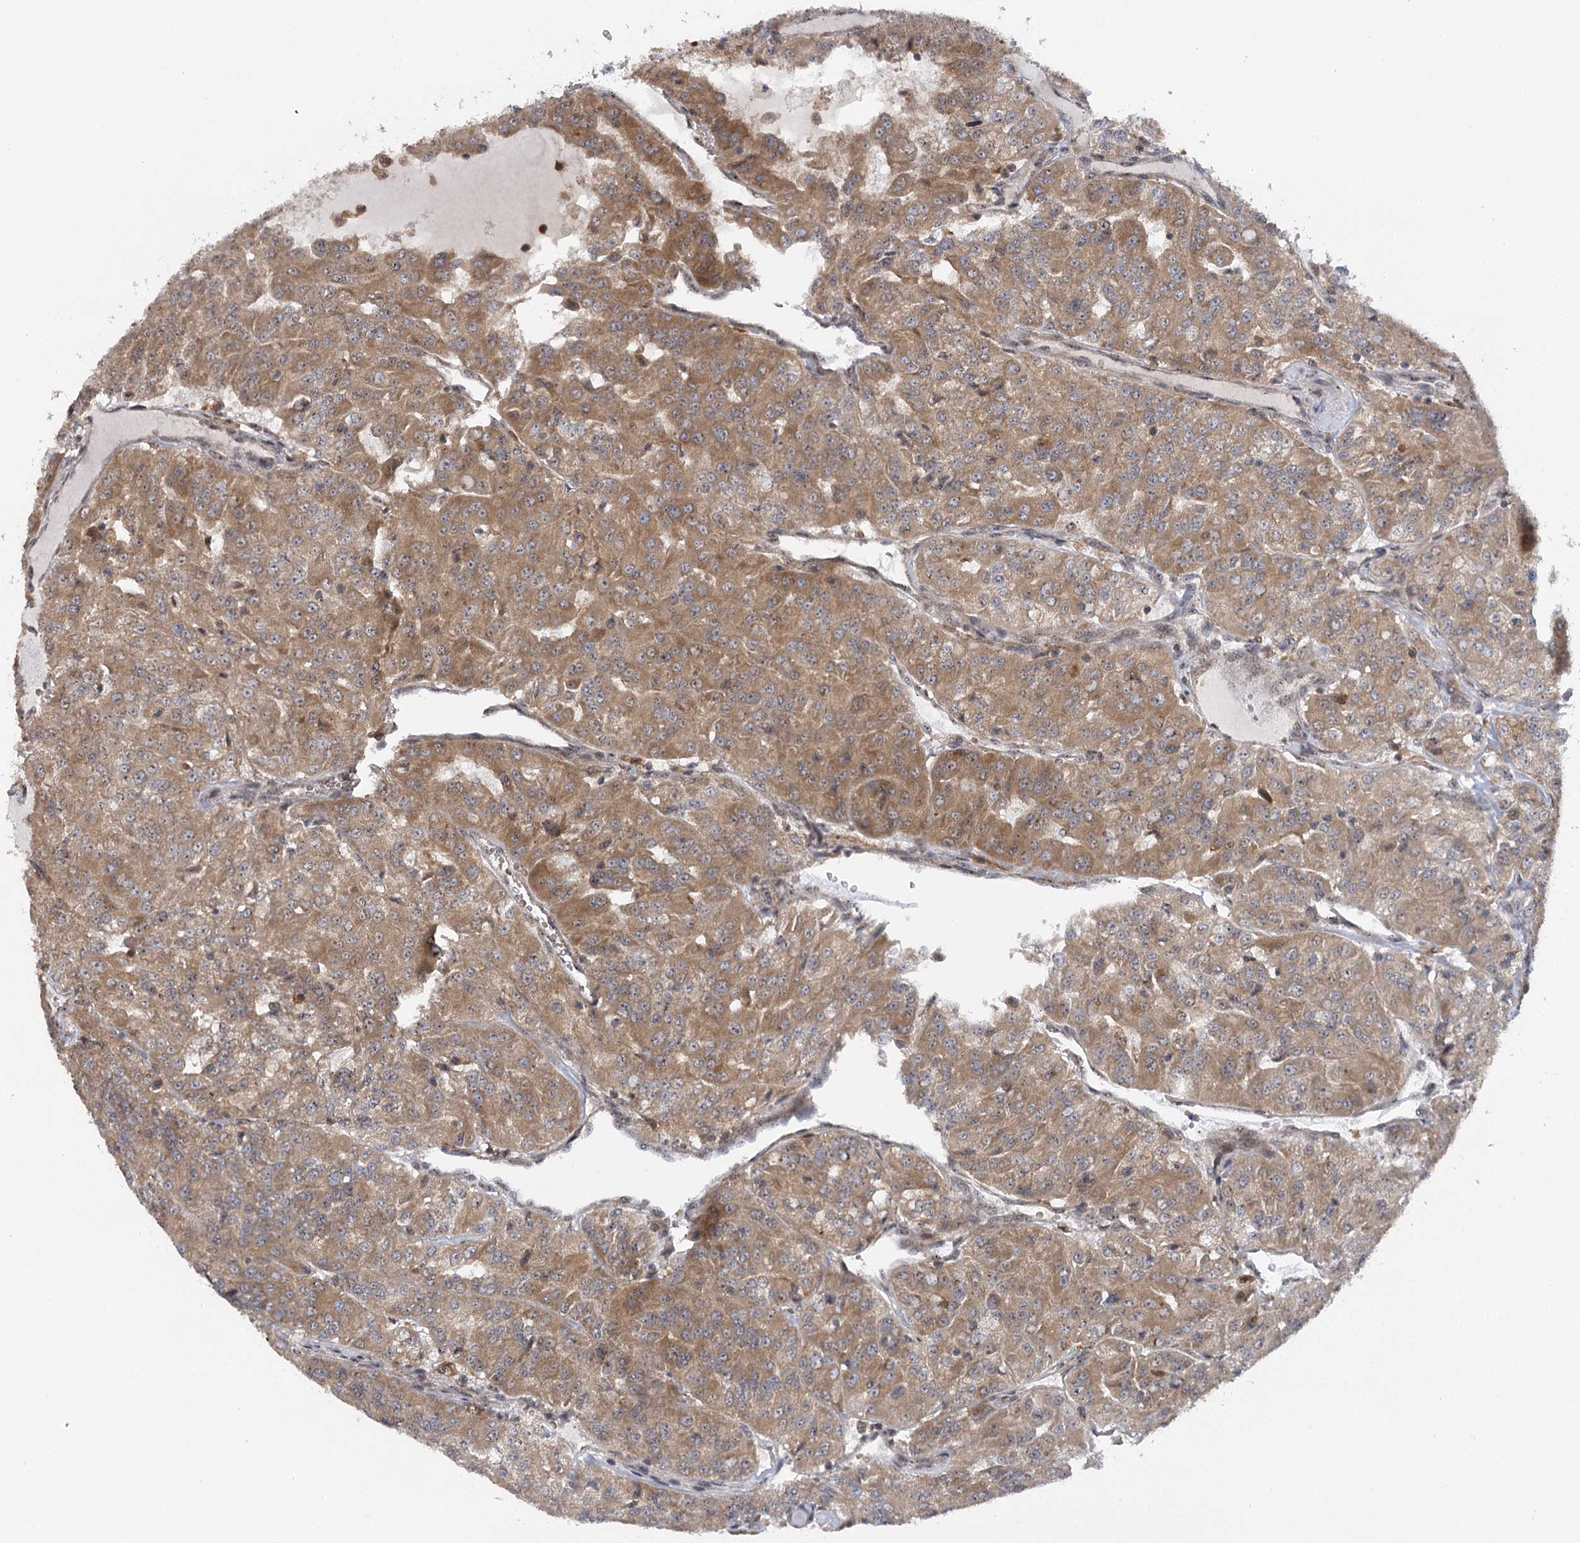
{"staining": {"intensity": "moderate", "quantity": ">75%", "location": "cytoplasmic/membranous"}, "tissue": "renal cancer", "cell_type": "Tumor cells", "image_type": "cancer", "snomed": [{"axis": "morphology", "description": "Adenocarcinoma, NOS"}, {"axis": "topography", "description": "Kidney"}], "caption": "A histopathology image of human renal cancer stained for a protein shows moderate cytoplasmic/membranous brown staining in tumor cells.", "gene": "C12orf4", "patient": {"sex": "female", "age": 63}}